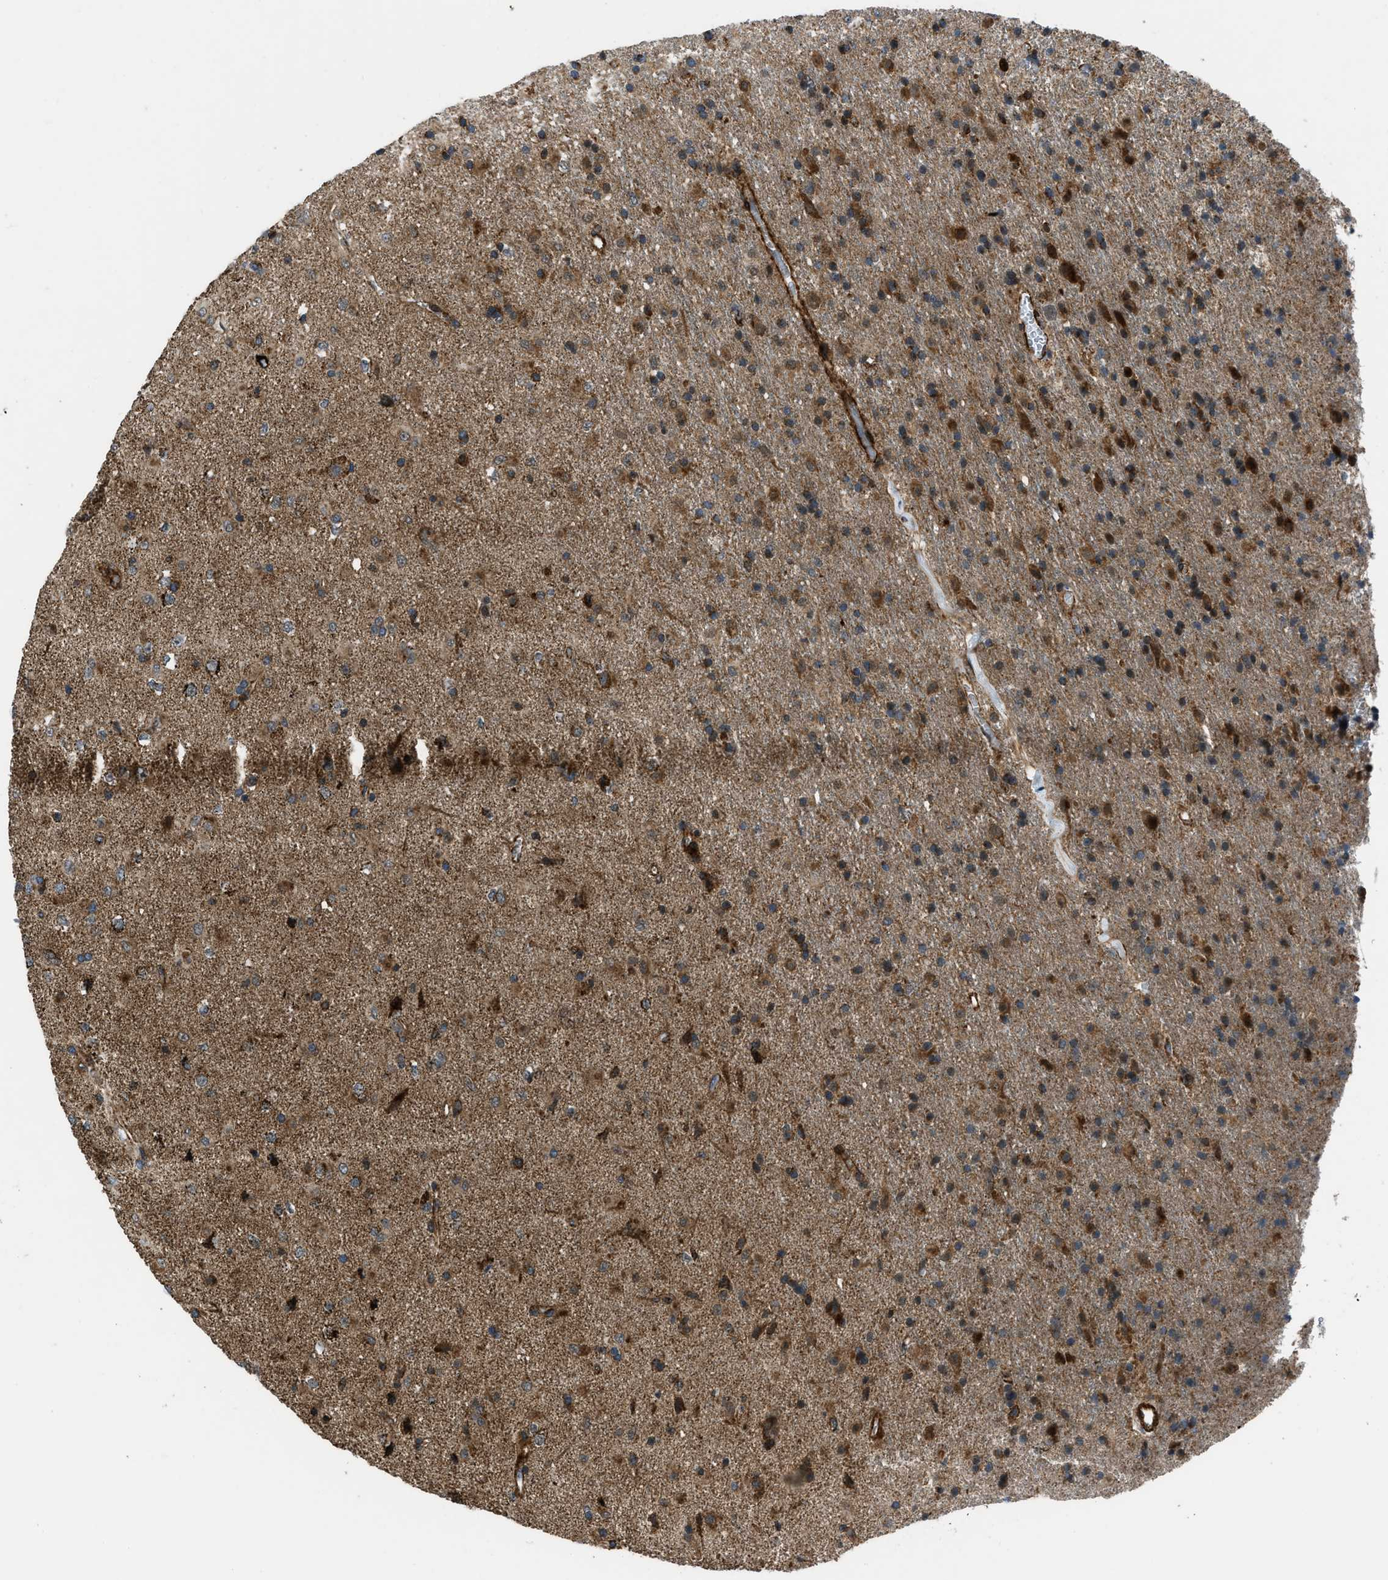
{"staining": {"intensity": "moderate", "quantity": "25%-75%", "location": "cytoplasmic/membranous"}, "tissue": "glioma", "cell_type": "Tumor cells", "image_type": "cancer", "snomed": [{"axis": "morphology", "description": "Glioma, malignant, Low grade"}, {"axis": "topography", "description": "Brain"}], "caption": "IHC image of human malignant glioma (low-grade) stained for a protein (brown), which shows medium levels of moderate cytoplasmic/membranous staining in about 25%-75% of tumor cells.", "gene": "GSDME", "patient": {"sex": "male", "age": 65}}